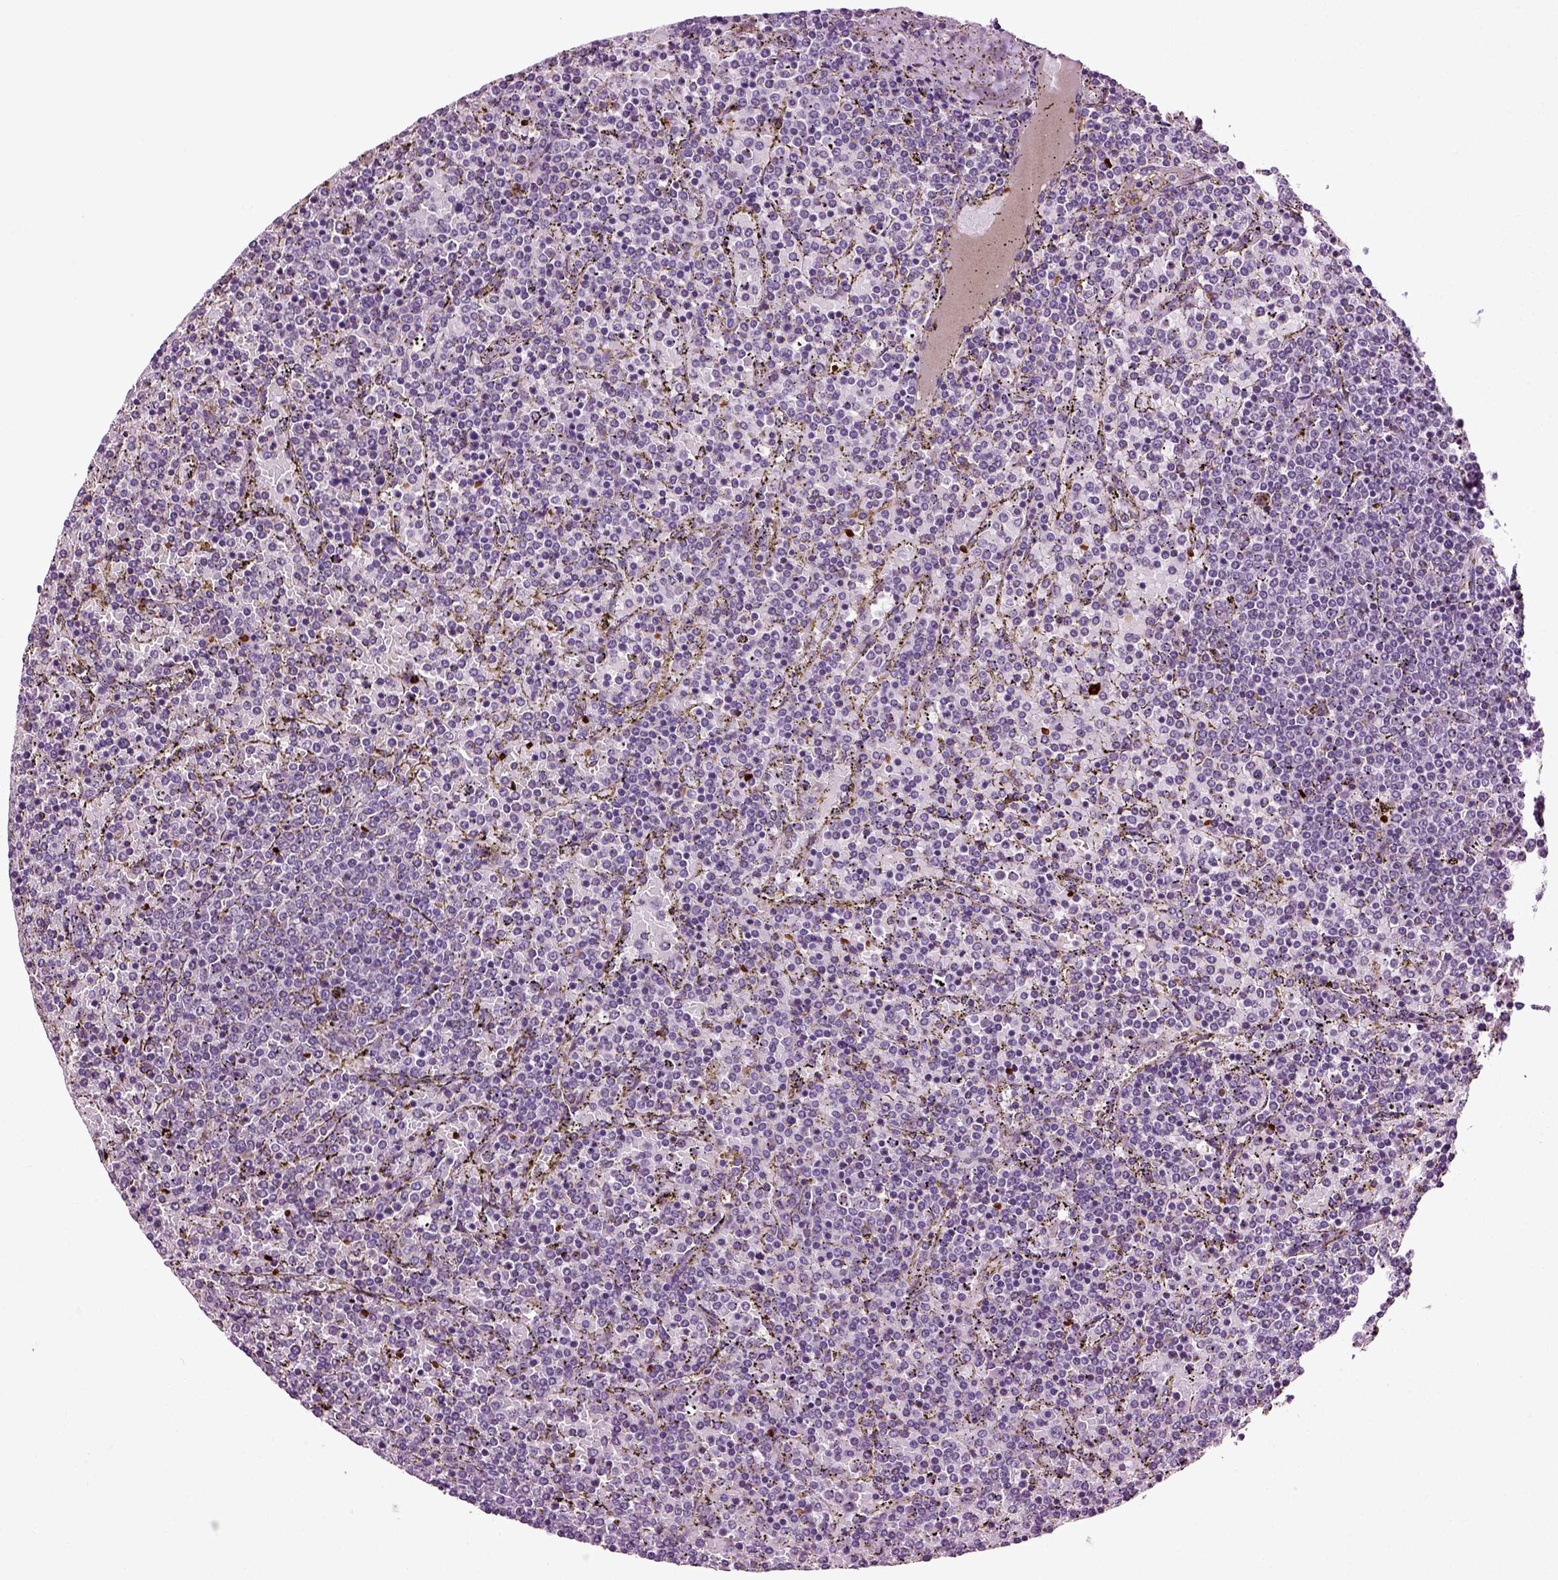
{"staining": {"intensity": "negative", "quantity": "none", "location": "none"}, "tissue": "lymphoma", "cell_type": "Tumor cells", "image_type": "cancer", "snomed": [{"axis": "morphology", "description": "Malignant lymphoma, non-Hodgkin's type, Low grade"}, {"axis": "topography", "description": "Spleen"}], "caption": "Tumor cells show no significant positivity in lymphoma.", "gene": "SPATA17", "patient": {"sex": "female", "age": 77}}